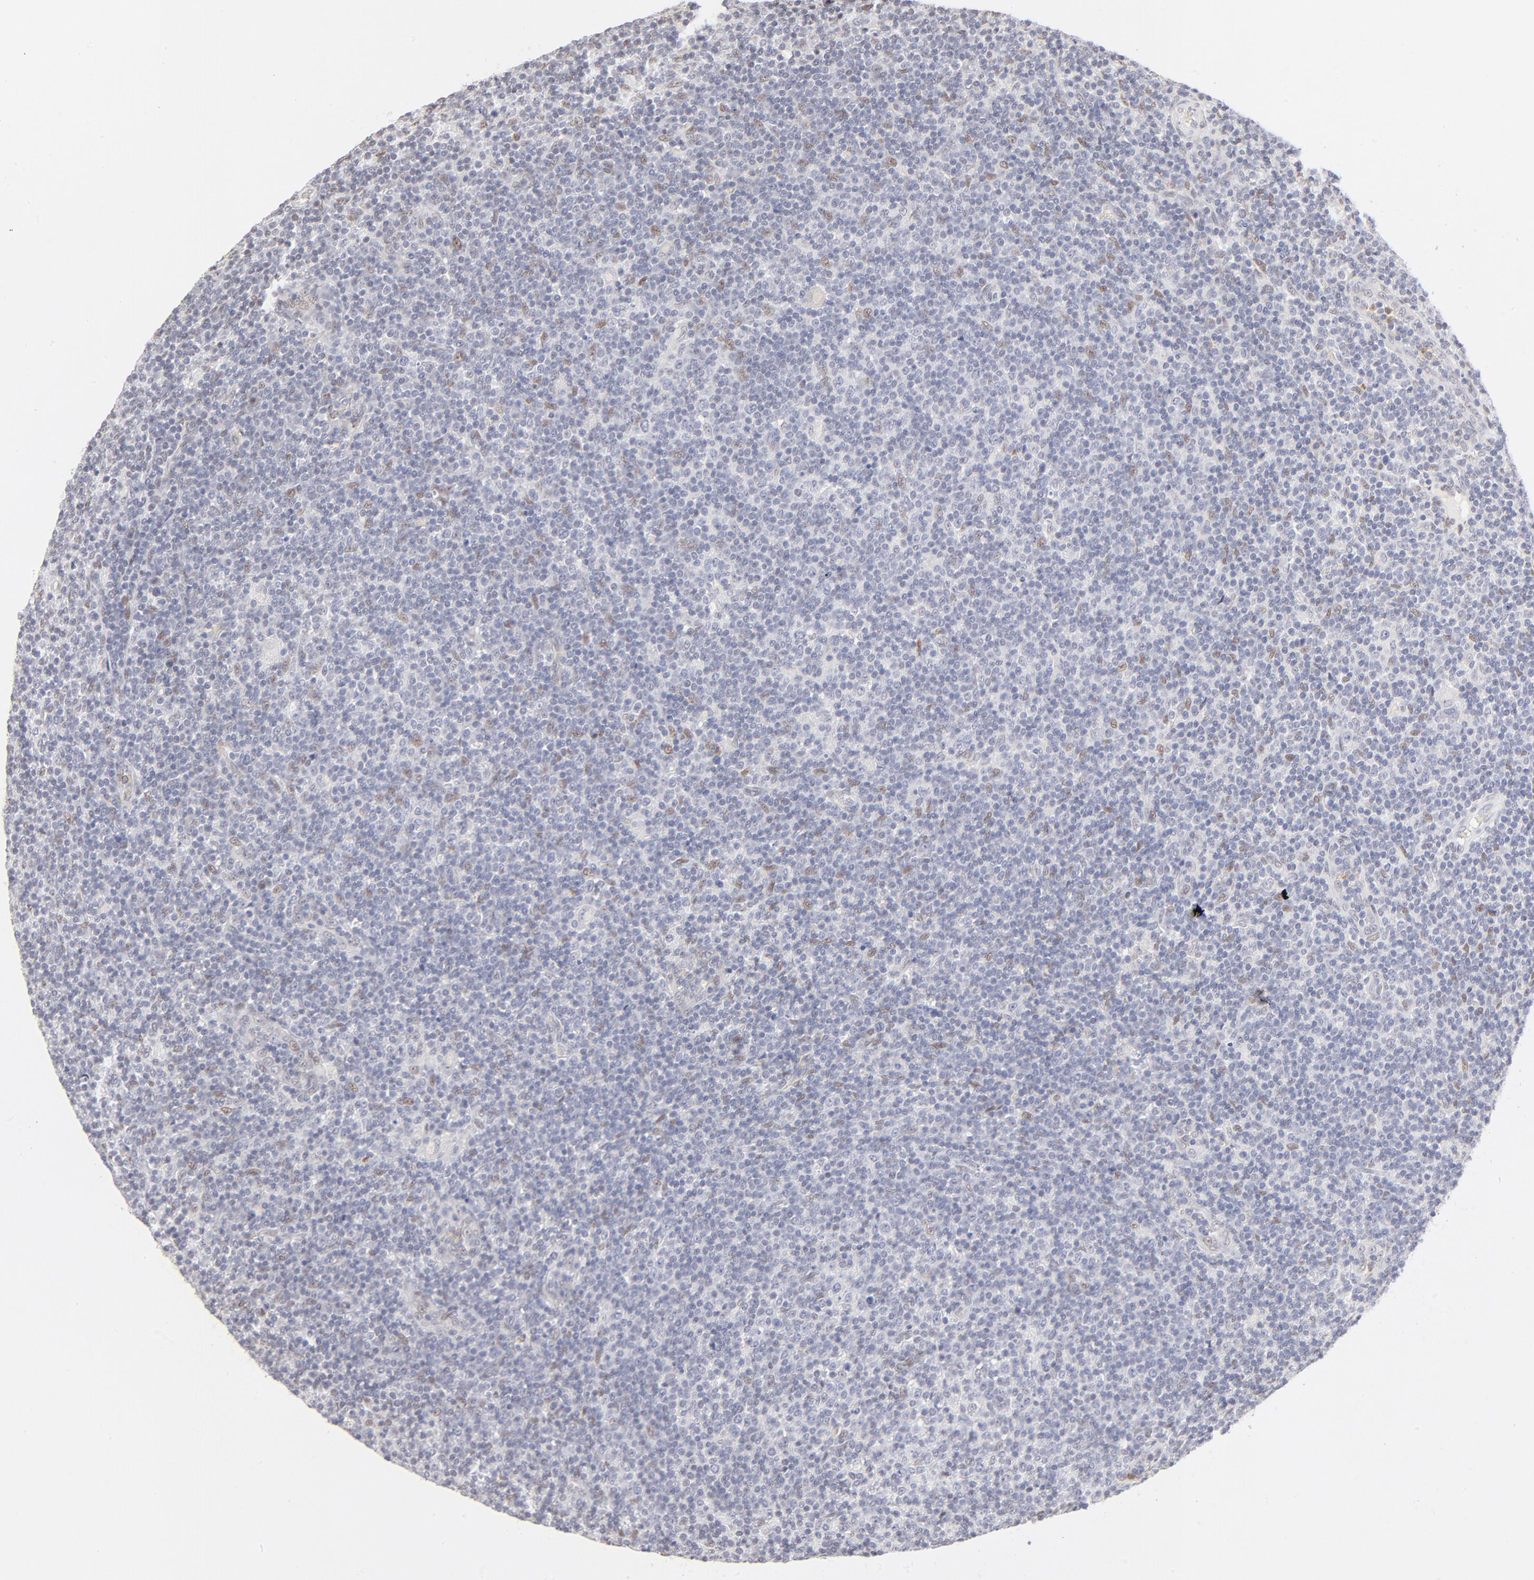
{"staining": {"intensity": "weak", "quantity": "<25%", "location": "nuclear"}, "tissue": "lymphoma", "cell_type": "Tumor cells", "image_type": "cancer", "snomed": [{"axis": "morphology", "description": "Malignant lymphoma, non-Hodgkin's type, Low grade"}, {"axis": "topography", "description": "Lymph node"}], "caption": "A photomicrograph of human malignant lymphoma, non-Hodgkin's type (low-grade) is negative for staining in tumor cells.", "gene": "PBX1", "patient": {"sex": "male", "age": 70}}